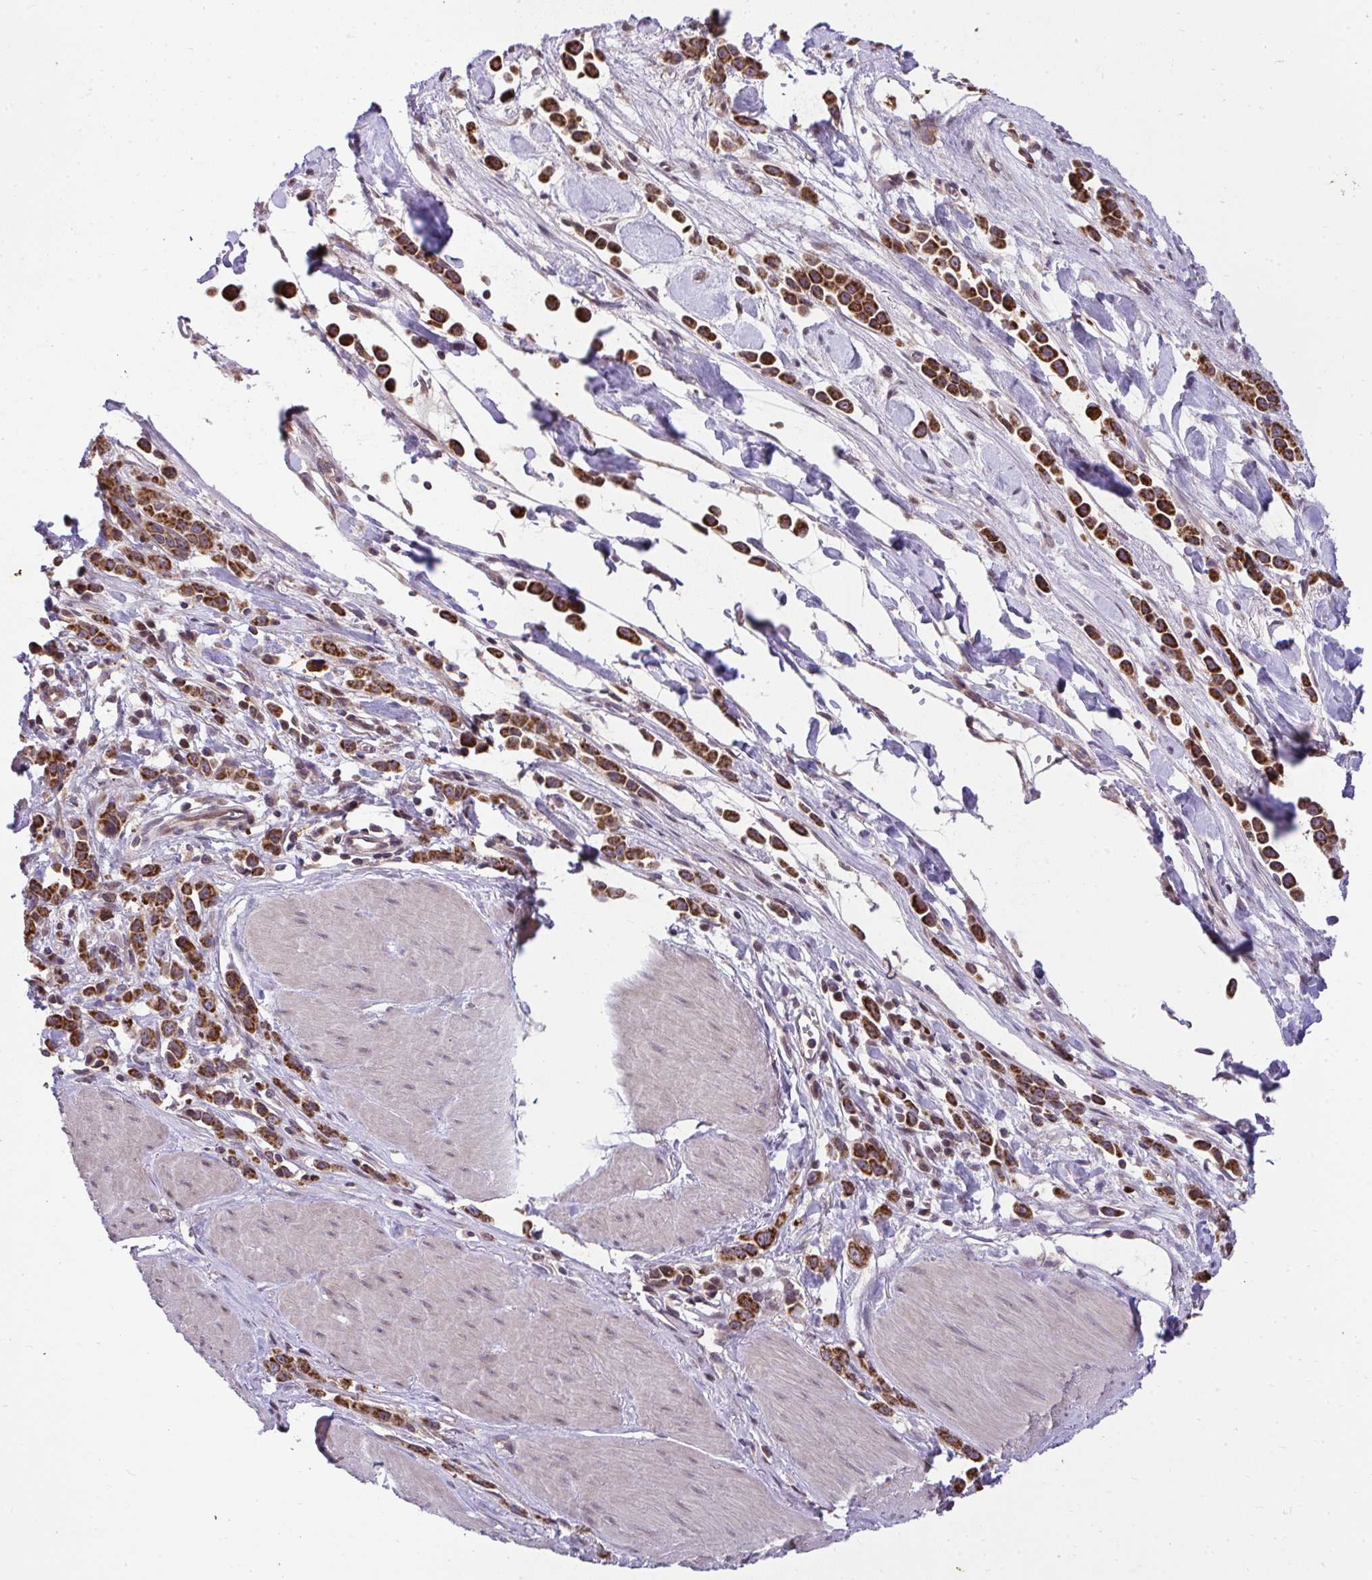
{"staining": {"intensity": "strong", "quantity": ">75%", "location": "cytoplasmic/membranous"}, "tissue": "stomach cancer", "cell_type": "Tumor cells", "image_type": "cancer", "snomed": [{"axis": "morphology", "description": "Adenocarcinoma, NOS"}, {"axis": "topography", "description": "Stomach"}], "caption": "Immunohistochemical staining of human stomach cancer (adenocarcinoma) shows high levels of strong cytoplasmic/membranous protein staining in approximately >75% of tumor cells.", "gene": "RDH14", "patient": {"sex": "male", "age": 47}}